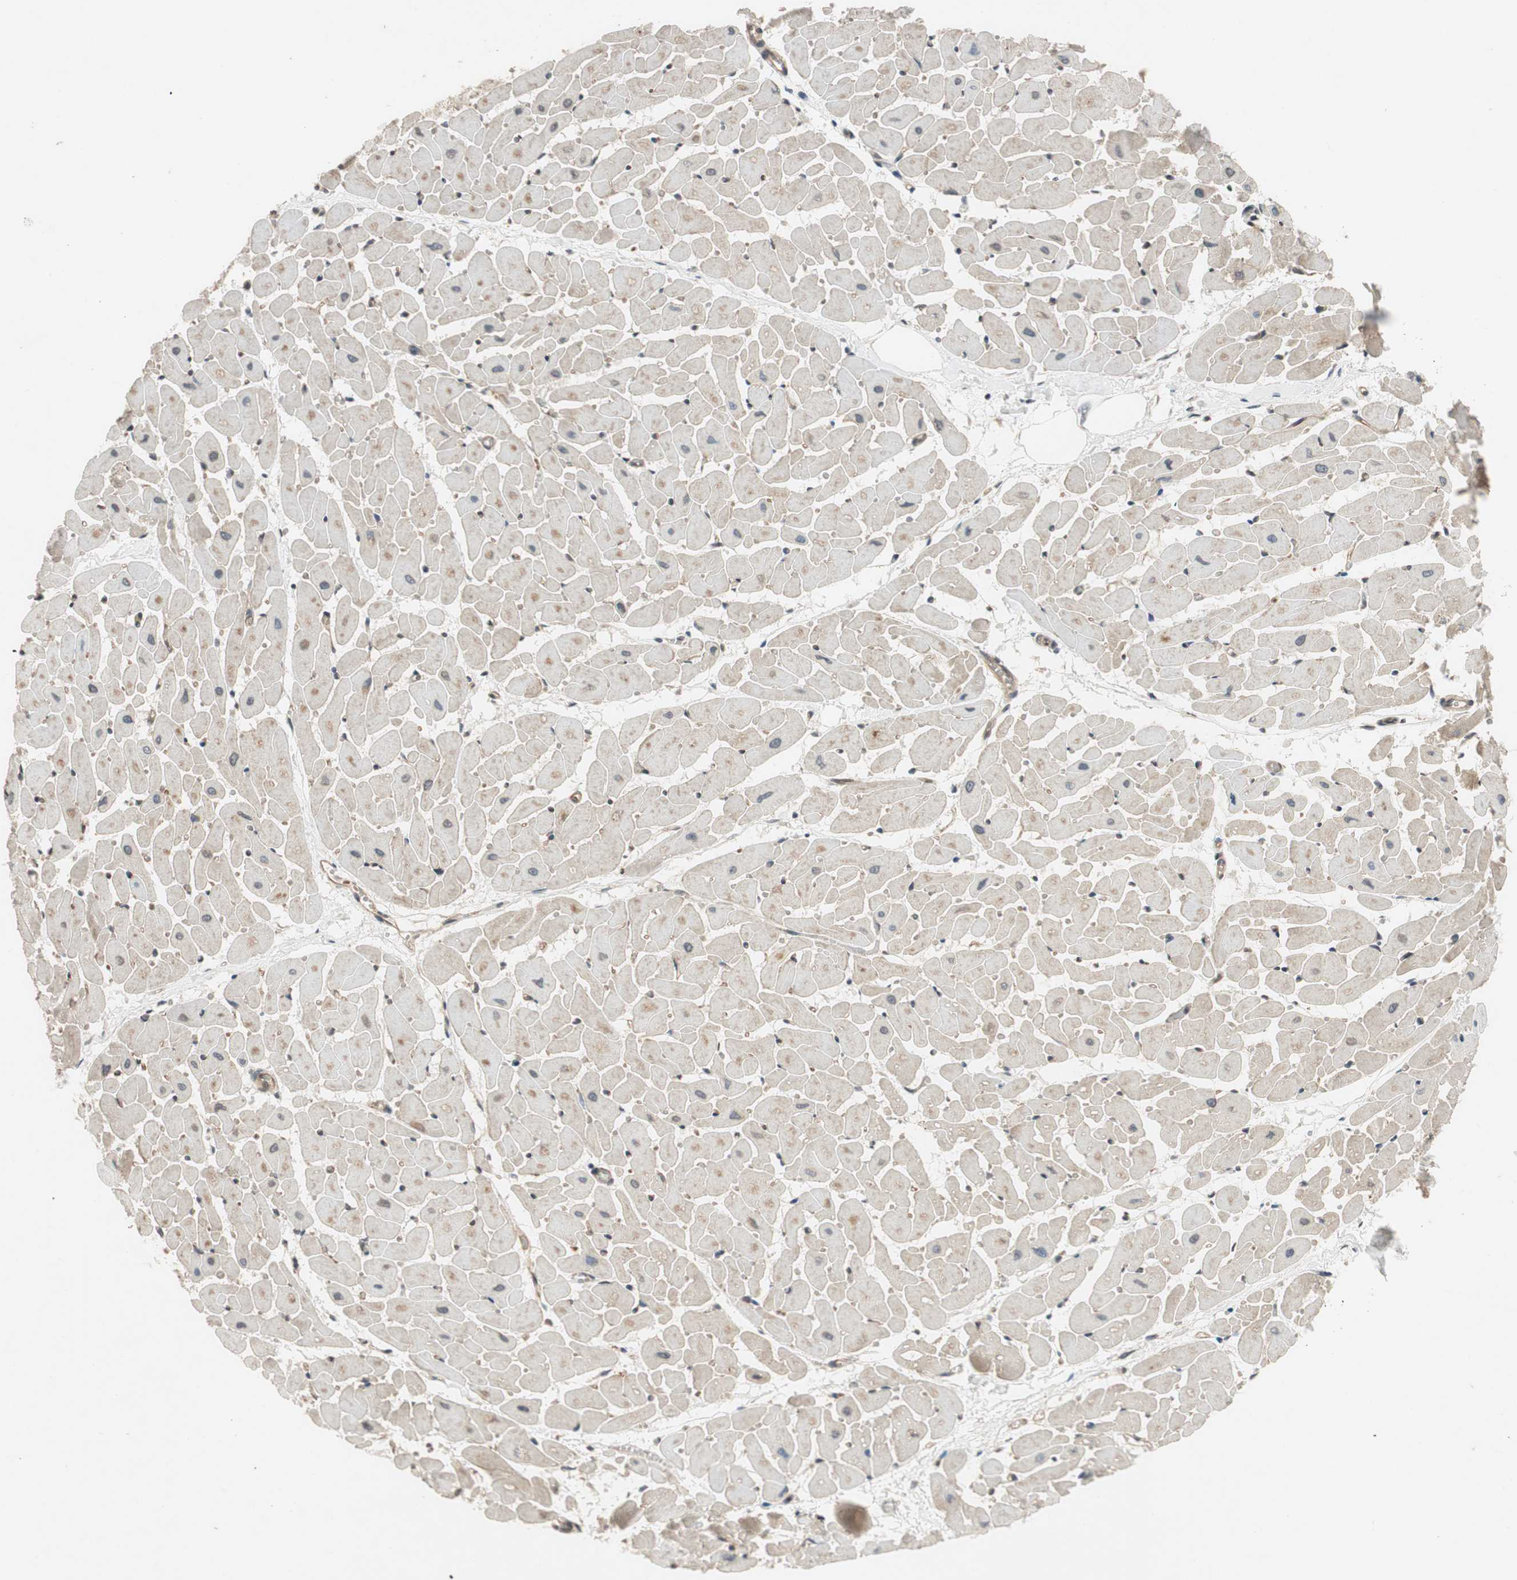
{"staining": {"intensity": "weak", "quantity": "<25%", "location": "cytoplasmic/membranous"}, "tissue": "heart muscle", "cell_type": "Cardiomyocytes", "image_type": "normal", "snomed": [{"axis": "morphology", "description": "Normal tissue, NOS"}, {"axis": "topography", "description": "Heart"}], "caption": "Immunohistochemistry micrograph of unremarkable heart muscle: heart muscle stained with DAB (3,3'-diaminobenzidine) exhibits no significant protein expression in cardiomyocytes. (DAB immunohistochemistry (IHC), high magnification).", "gene": "GCLM", "patient": {"sex": "female", "age": 19}}